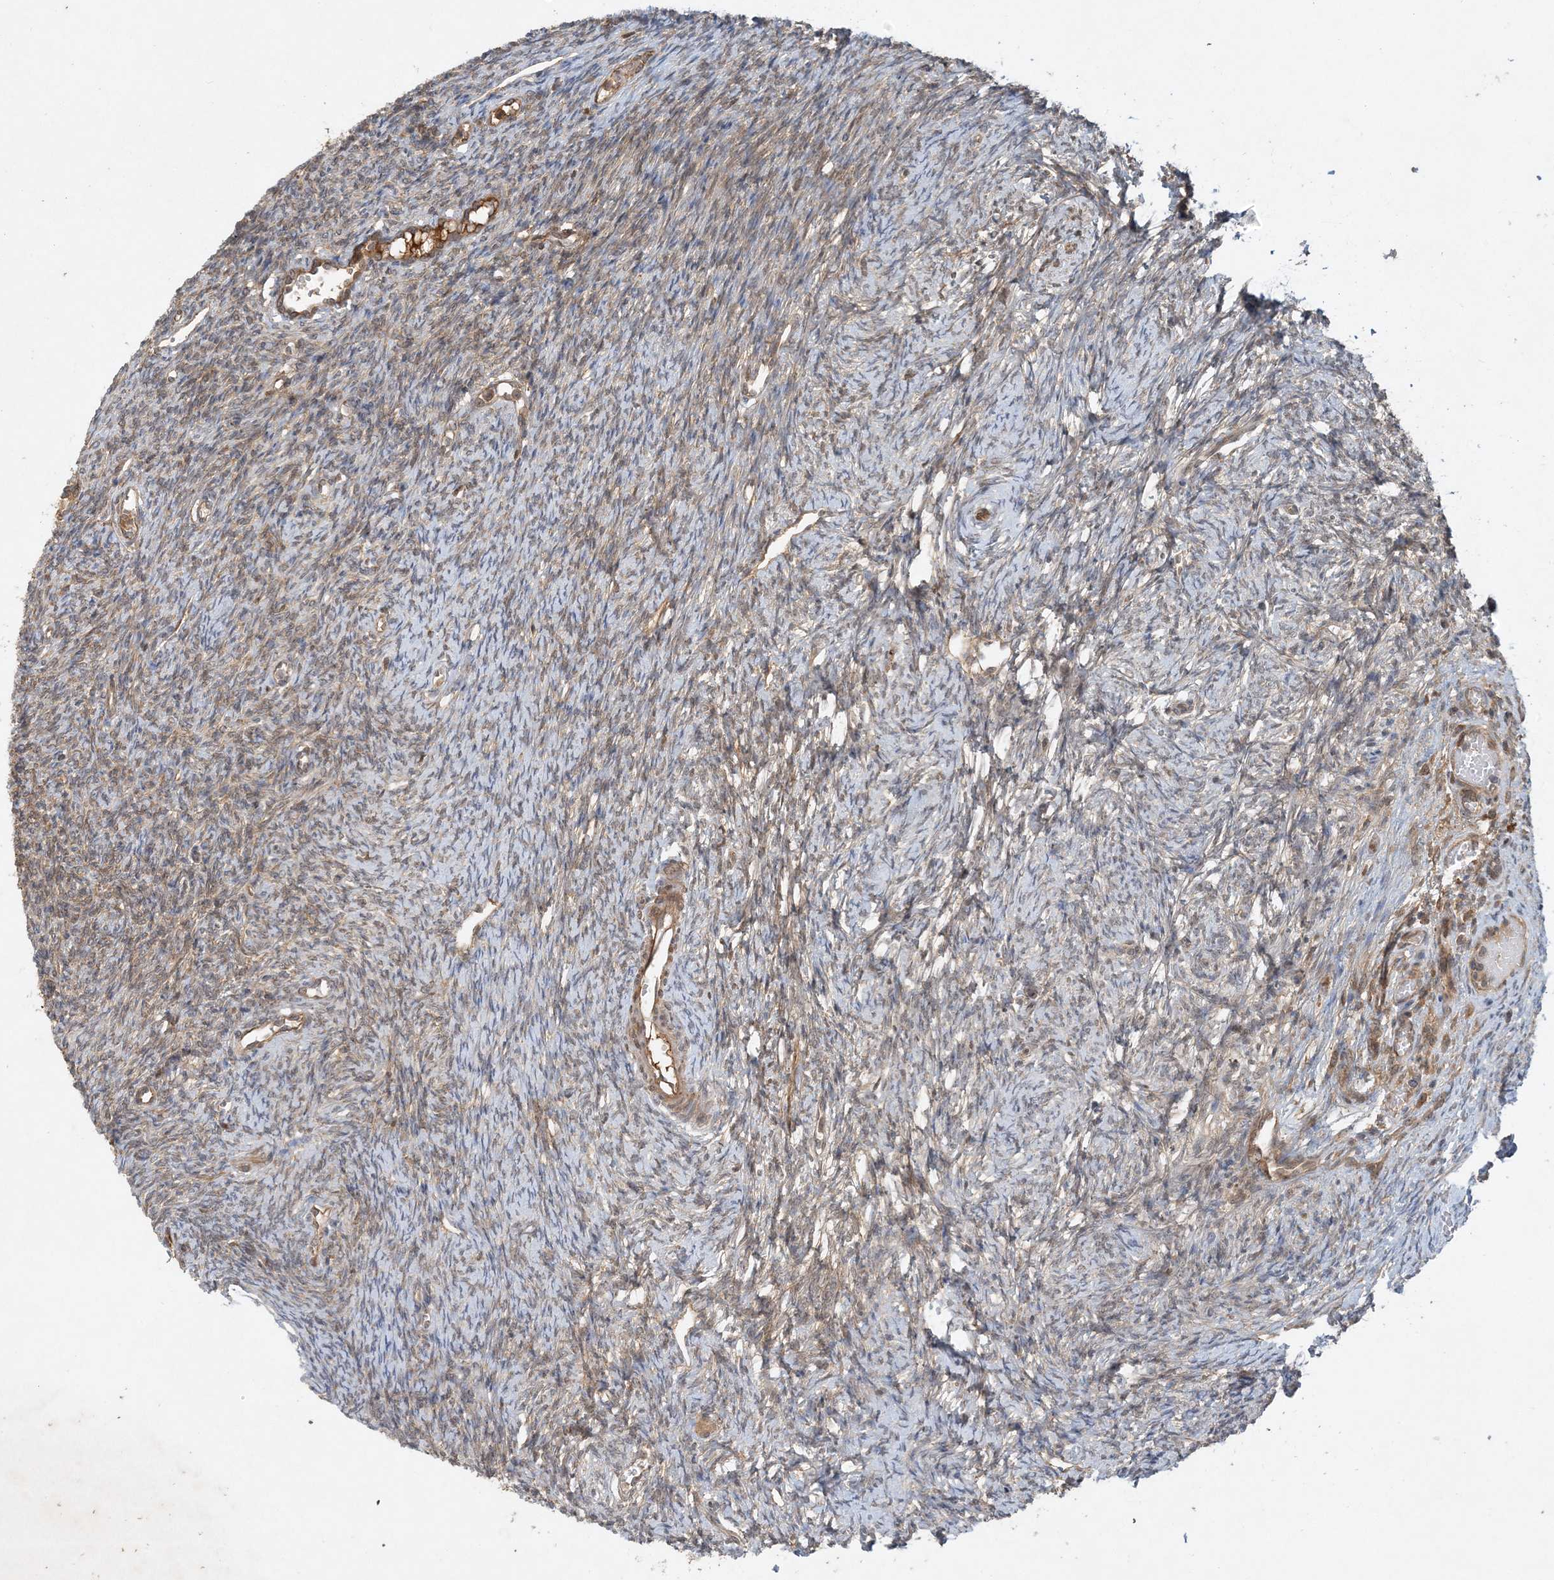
{"staining": {"intensity": "weak", "quantity": "25%-75%", "location": "cytoplasmic/membranous"}, "tissue": "ovary", "cell_type": "Ovarian stroma cells", "image_type": "normal", "snomed": [{"axis": "morphology", "description": "Normal tissue, NOS"}, {"axis": "morphology", "description": "Cyst, NOS"}, {"axis": "topography", "description": "Ovary"}], "caption": "This image displays unremarkable ovary stained with immunohistochemistry to label a protein in brown. The cytoplasmic/membranous of ovarian stroma cells show weak positivity for the protein. Nuclei are counter-stained blue.", "gene": "ZCCHC4", "patient": {"sex": "female", "age": 33}}